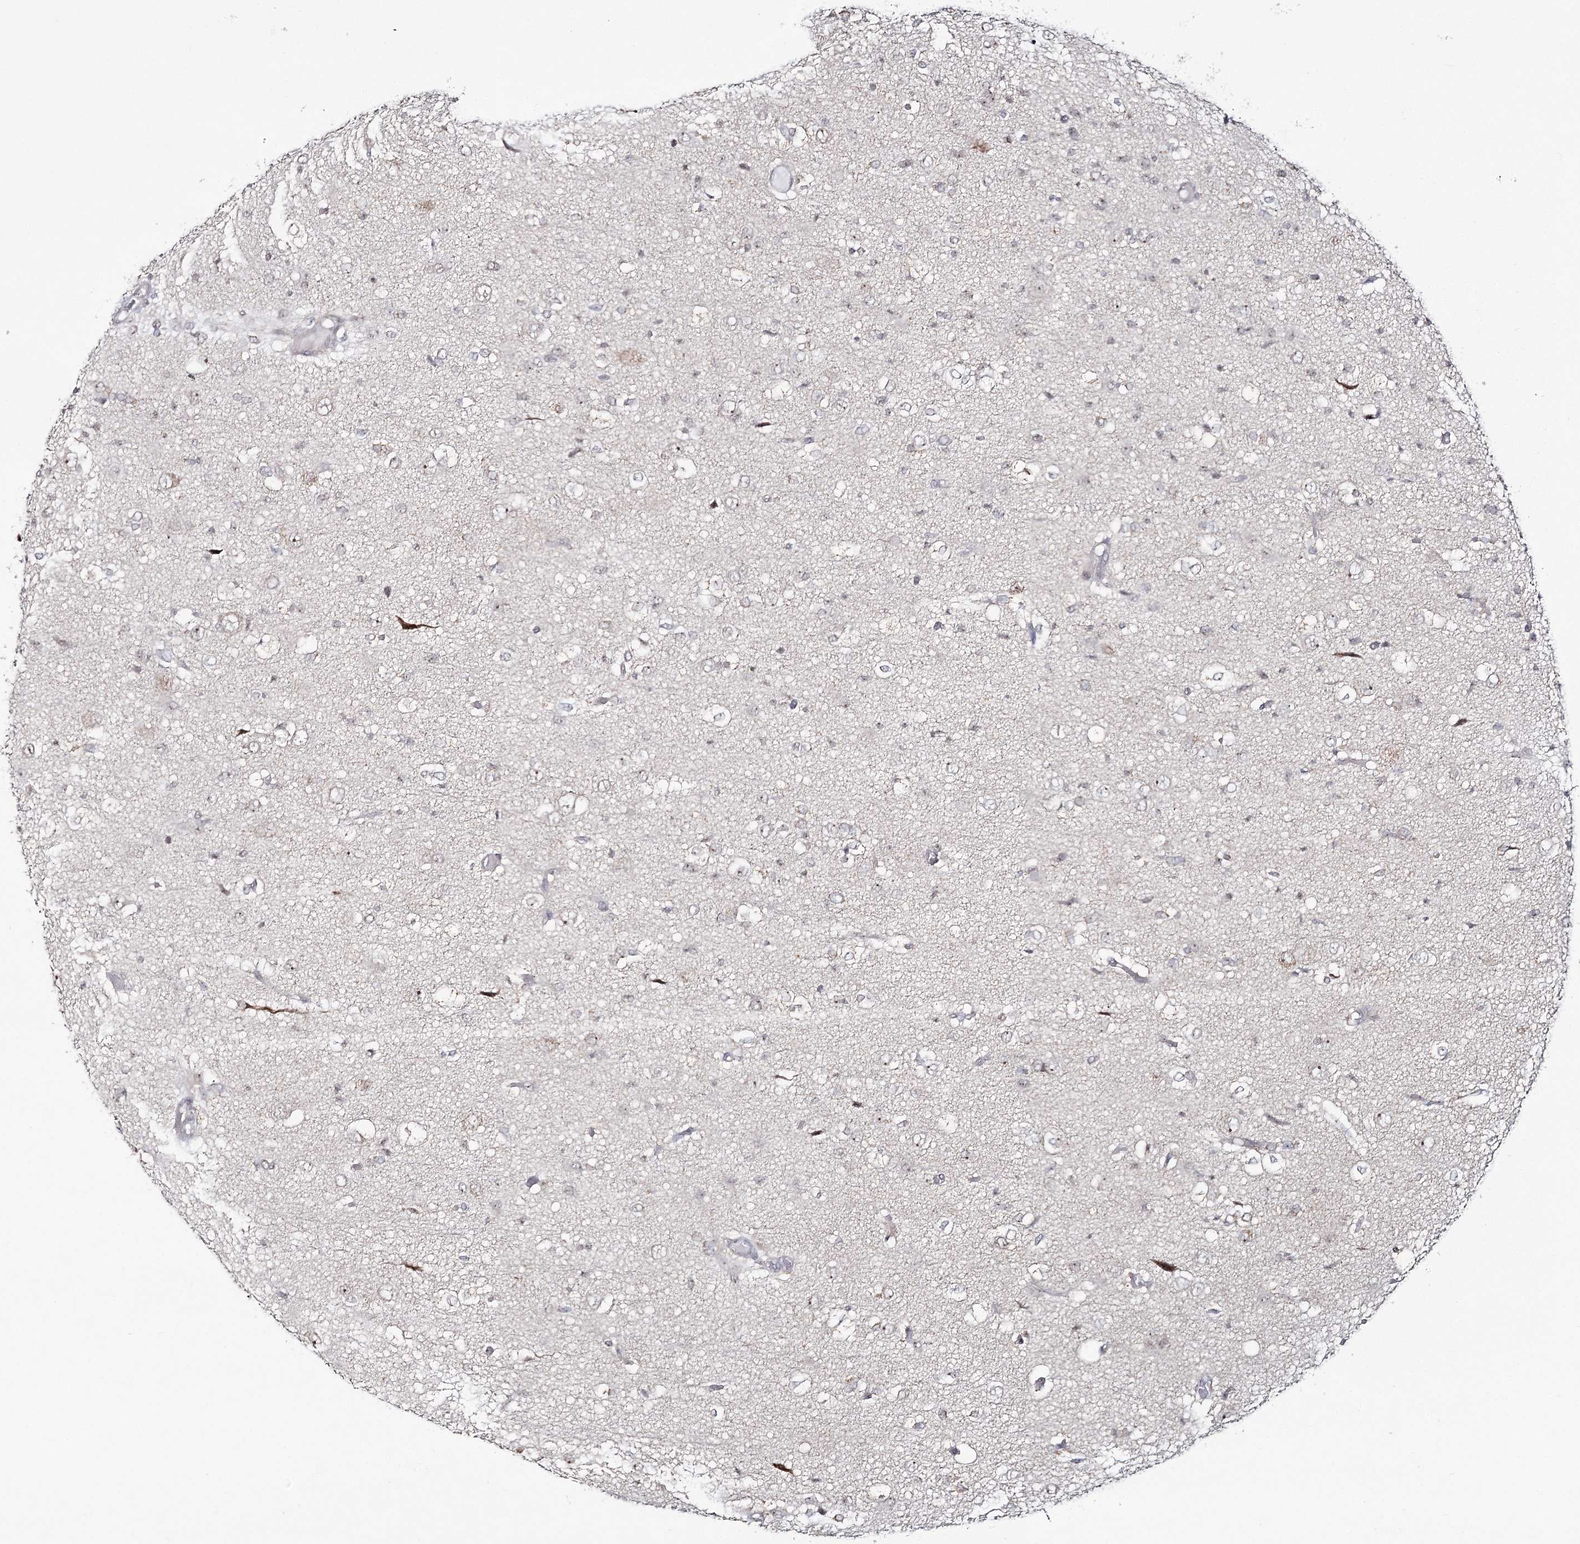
{"staining": {"intensity": "weak", "quantity": "25%-75%", "location": "nuclear"}, "tissue": "glioma", "cell_type": "Tumor cells", "image_type": "cancer", "snomed": [{"axis": "morphology", "description": "Glioma, malignant, High grade"}, {"axis": "topography", "description": "Brain"}], "caption": "Immunohistochemistry (IHC) of human malignant high-grade glioma reveals low levels of weak nuclear staining in approximately 25%-75% of tumor cells.", "gene": "ATAD1", "patient": {"sex": "female", "age": 59}}